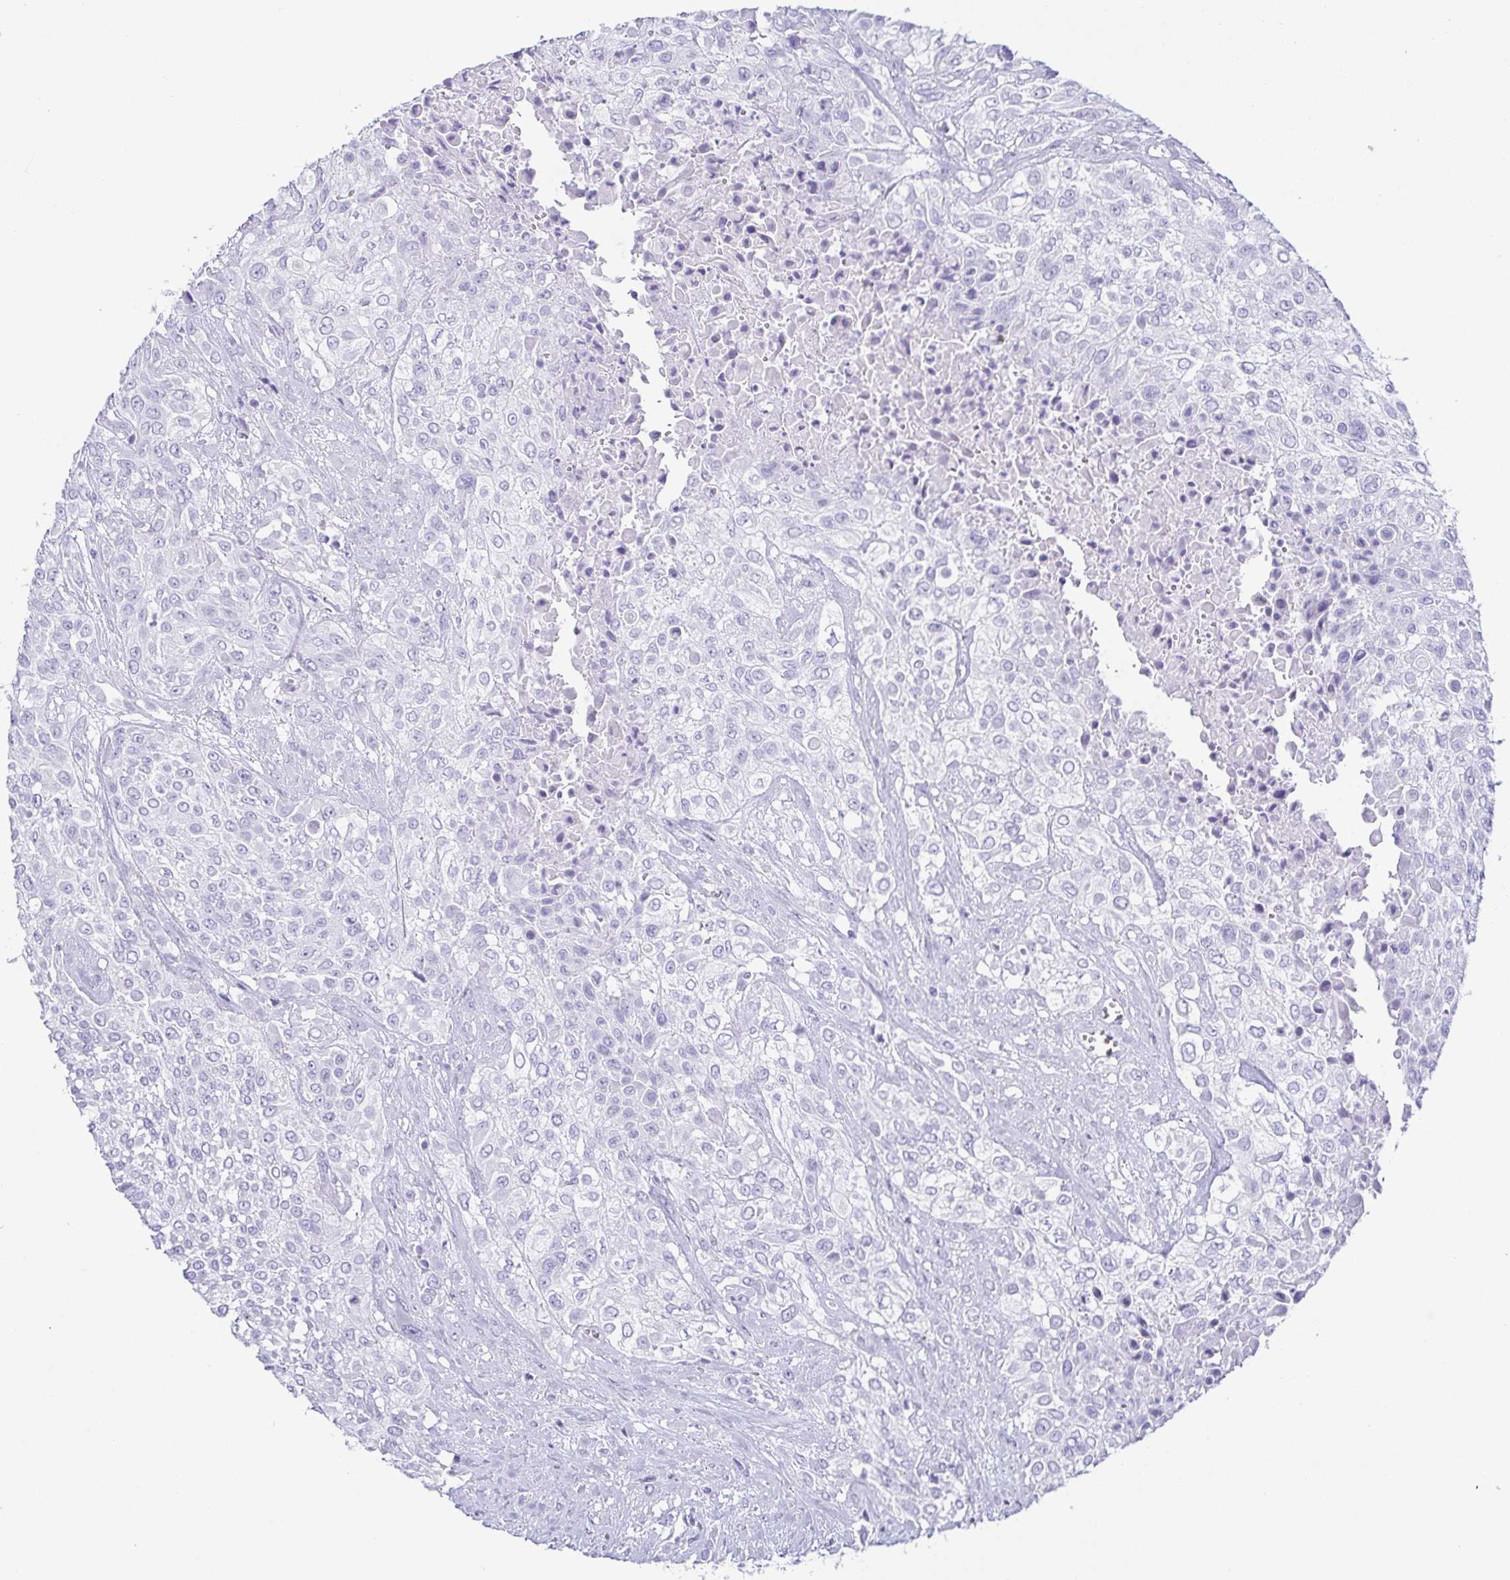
{"staining": {"intensity": "negative", "quantity": "none", "location": "none"}, "tissue": "urothelial cancer", "cell_type": "Tumor cells", "image_type": "cancer", "snomed": [{"axis": "morphology", "description": "Urothelial carcinoma, High grade"}, {"axis": "topography", "description": "Urinary bladder"}], "caption": "IHC histopathology image of neoplastic tissue: human high-grade urothelial carcinoma stained with DAB demonstrates no significant protein expression in tumor cells. (Brightfield microscopy of DAB immunohistochemistry (IHC) at high magnification).", "gene": "ZG16B", "patient": {"sex": "male", "age": 57}}